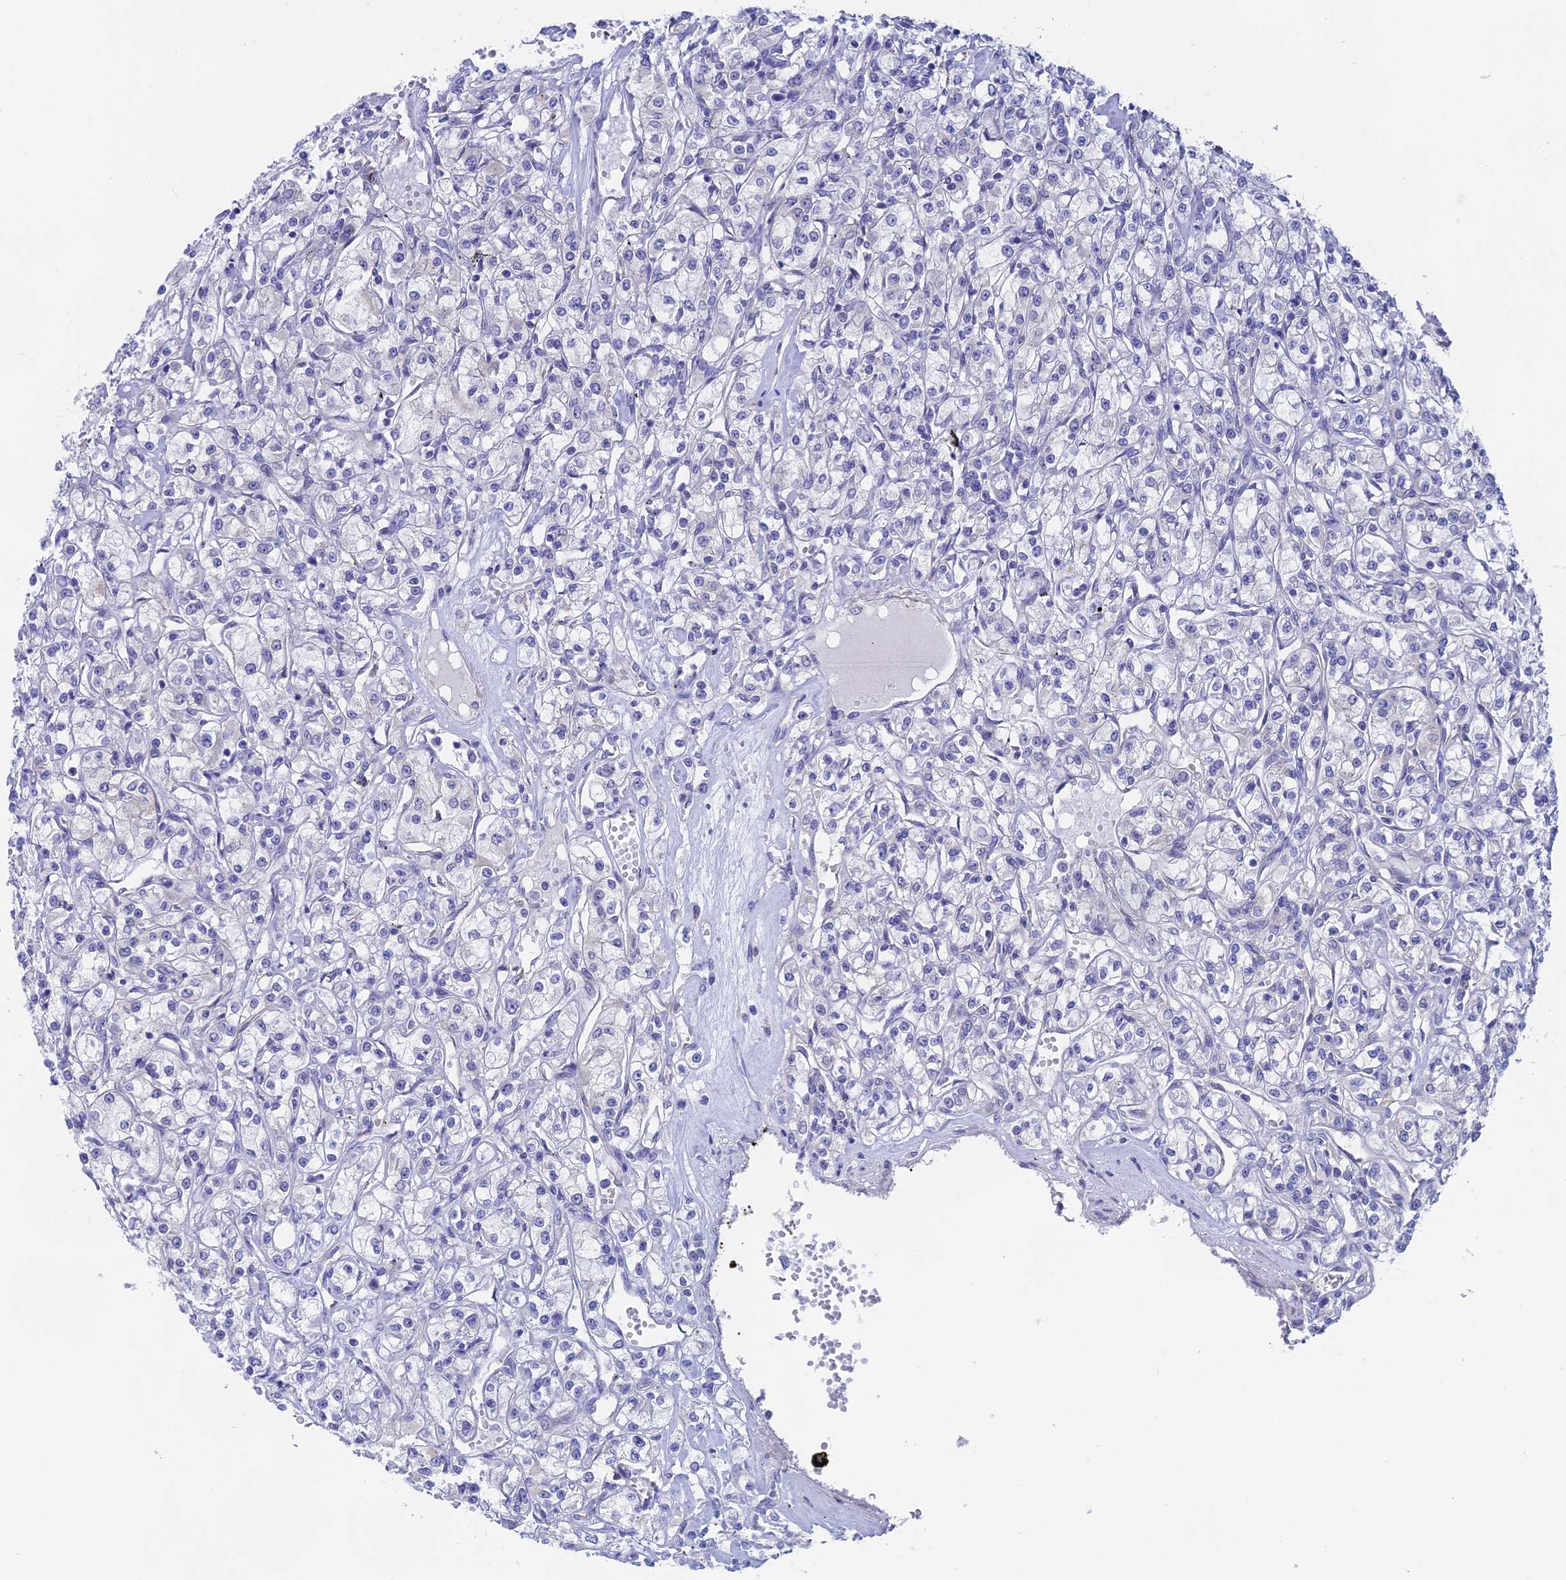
{"staining": {"intensity": "negative", "quantity": "none", "location": "none"}, "tissue": "renal cancer", "cell_type": "Tumor cells", "image_type": "cancer", "snomed": [{"axis": "morphology", "description": "Adenocarcinoma, NOS"}, {"axis": "topography", "description": "Kidney"}], "caption": "Renal cancer (adenocarcinoma) stained for a protein using IHC displays no expression tumor cells.", "gene": "GLB1L", "patient": {"sex": "female", "age": 59}}